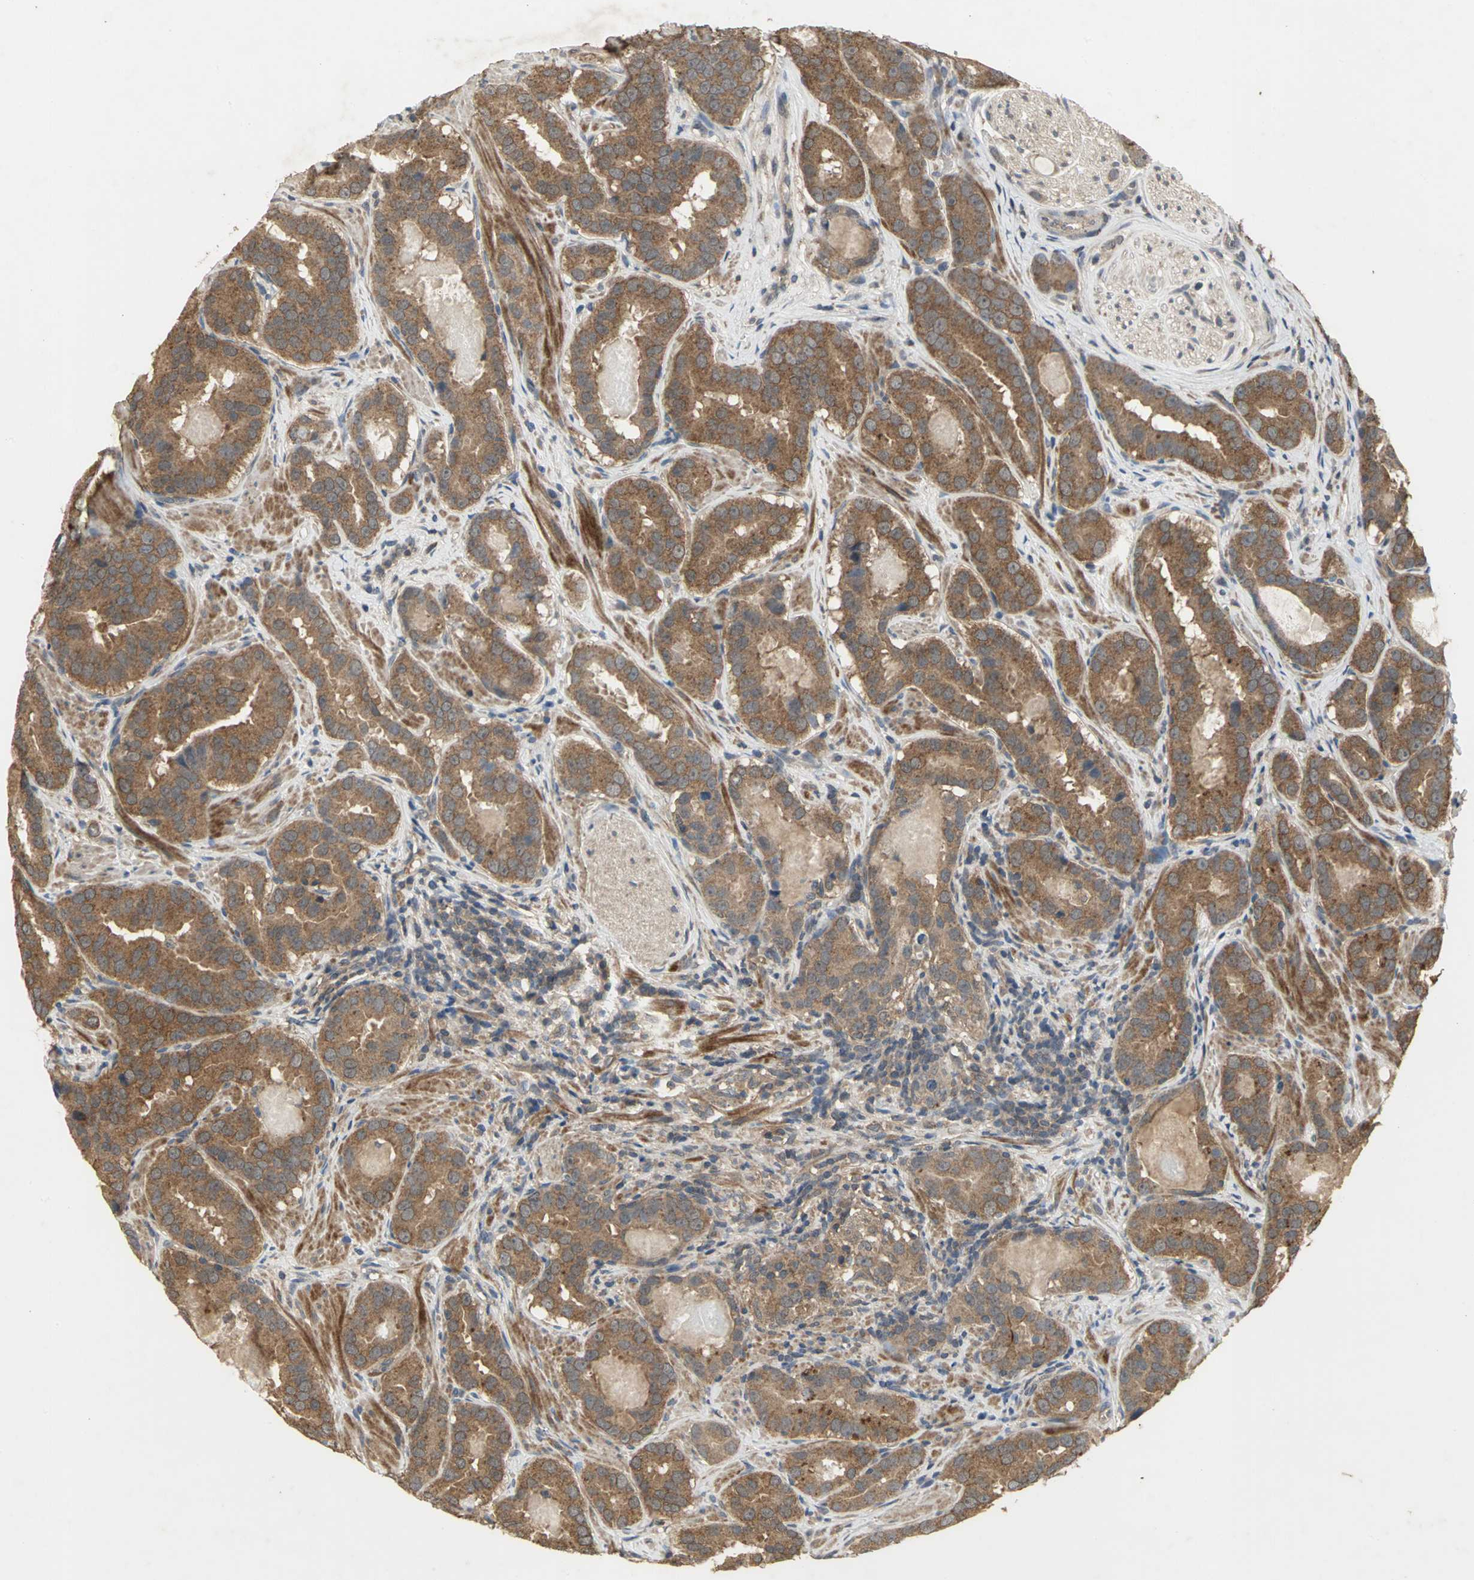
{"staining": {"intensity": "moderate", "quantity": ">75%", "location": "cytoplasmic/membranous"}, "tissue": "prostate cancer", "cell_type": "Tumor cells", "image_type": "cancer", "snomed": [{"axis": "morphology", "description": "Adenocarcinoma, Low grade"}, {"axis": "topography", "description": "Prostate"}], "caption": "This image shows immunohistochemistry (IHC) staining of prostate cancer (low-grade adenocarcinoma), with medium moderate cytoplasmic/membranous positivity in approximately >75% of tumor cells.", "gene": "KEAP1", "patient": {"sex": "male", "age": 59}}